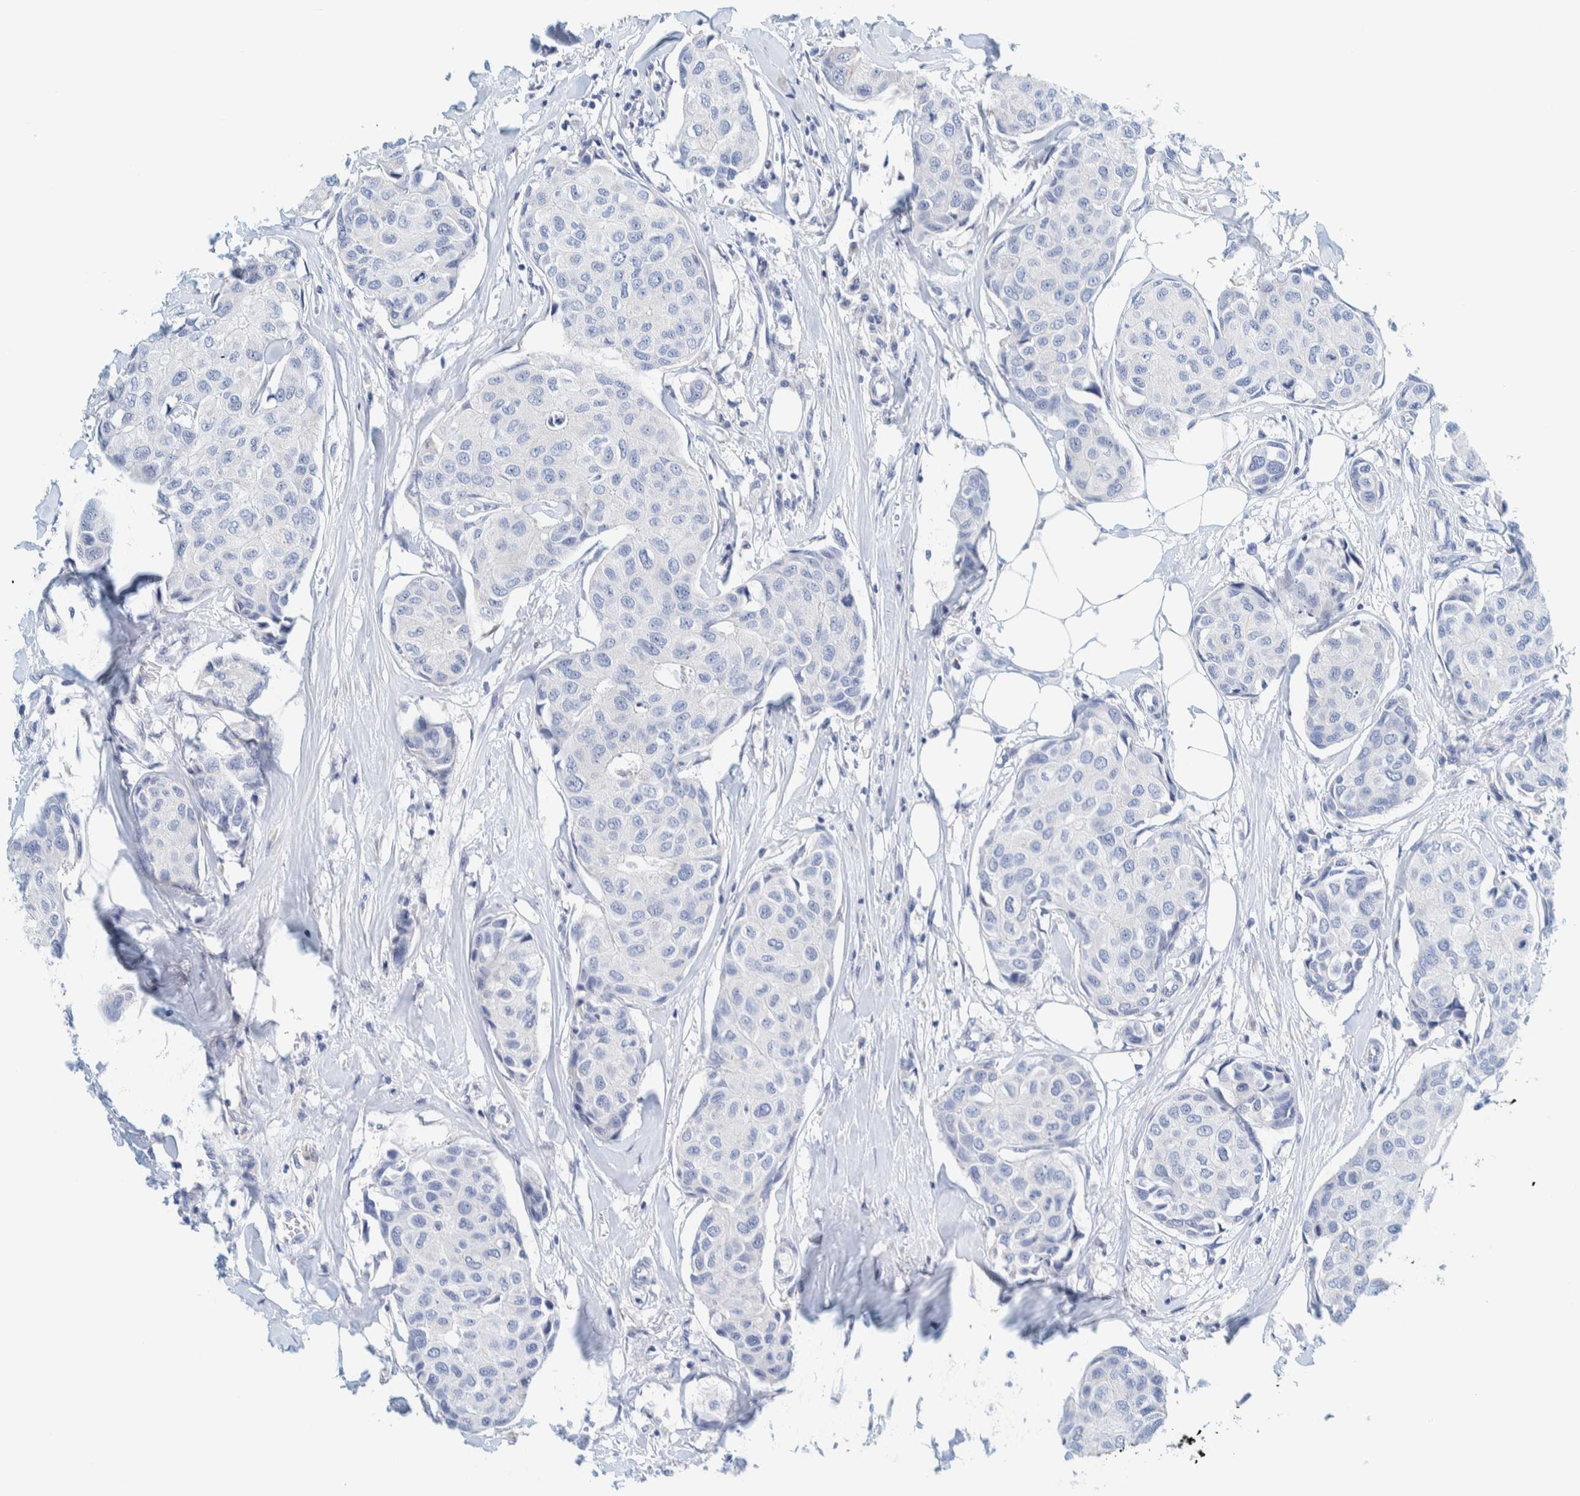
{"staining": {"intensity": "negative", "quantity": "none", "location": "none"}, "tissue": "breast cancer", "cell_type": "Tumor cells", "image_type": "cancer", "snomed": [{"axis": "morphology", "description": "Duct carcinoma"}, {"axis": "topography", "description": "Breast"}], "caption": "Immunohistochemistry of human breast cancer (infiltrating ductal carcinoma) exhibits no staining in tumor cells.", "gene": "MOG", "patient": {"sex": "female", "age": 80}}